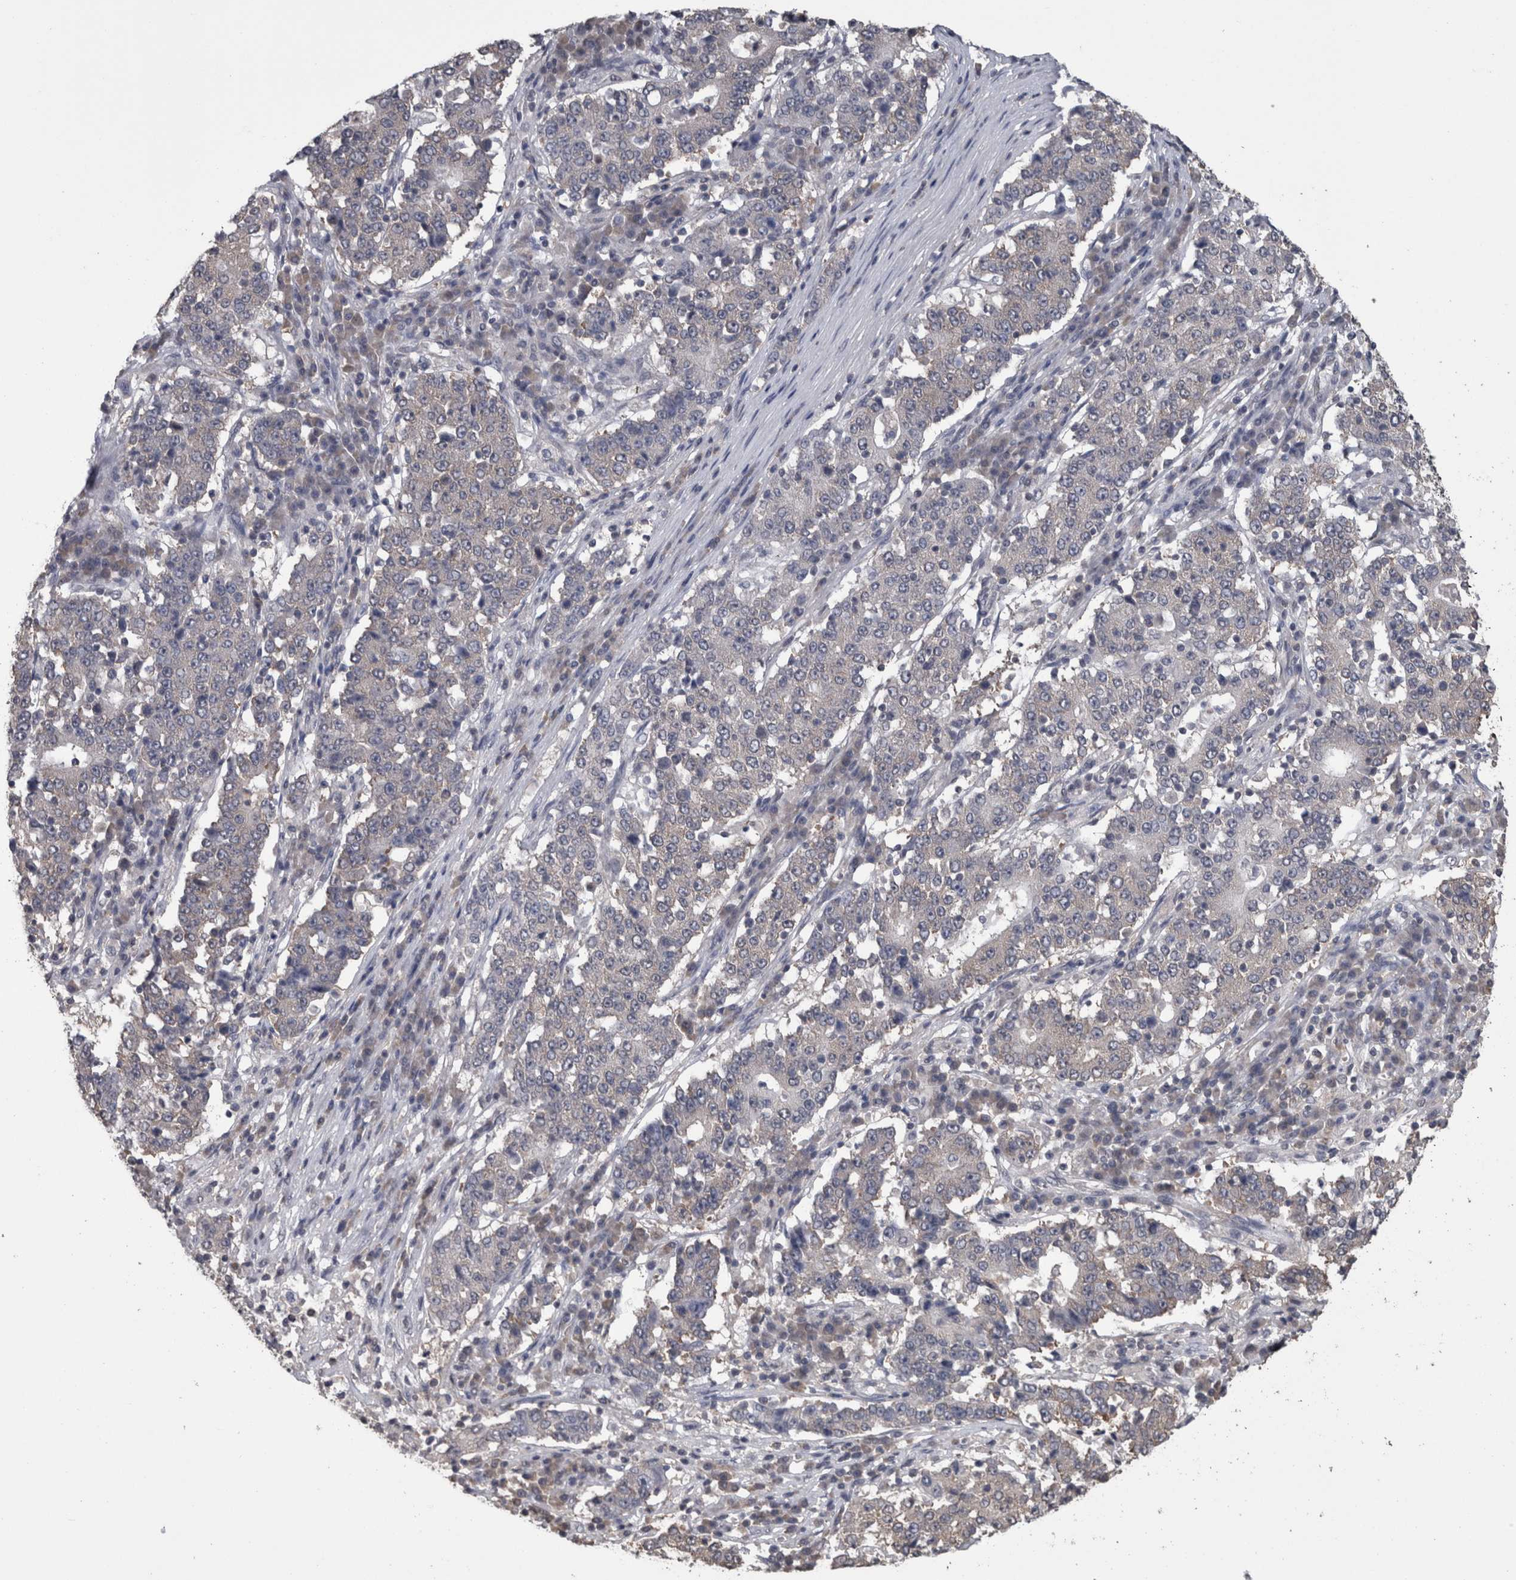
{"staining": {"intensity": "negative", "quantity": "none", "location": "none"}, "tissue": "stomach cancer", "cell_type": "Tumor cells", "image_type": "cancer", "snomed": [{"axis": "morphology", "description": "Adenocarcinoma, NOS"}, {"axis": "topography", "description": "Stomach"}], "caption": "Protein analysis of stomach adenocarcinoma demonstrates no significant staining in tumor cells. (DAB (3,3'-diaminobenzidine) IHC visualized using brightfield microscopy, high magnification).", "gene": "DDX6", "patient": {"sex": "male", "age": 59}}